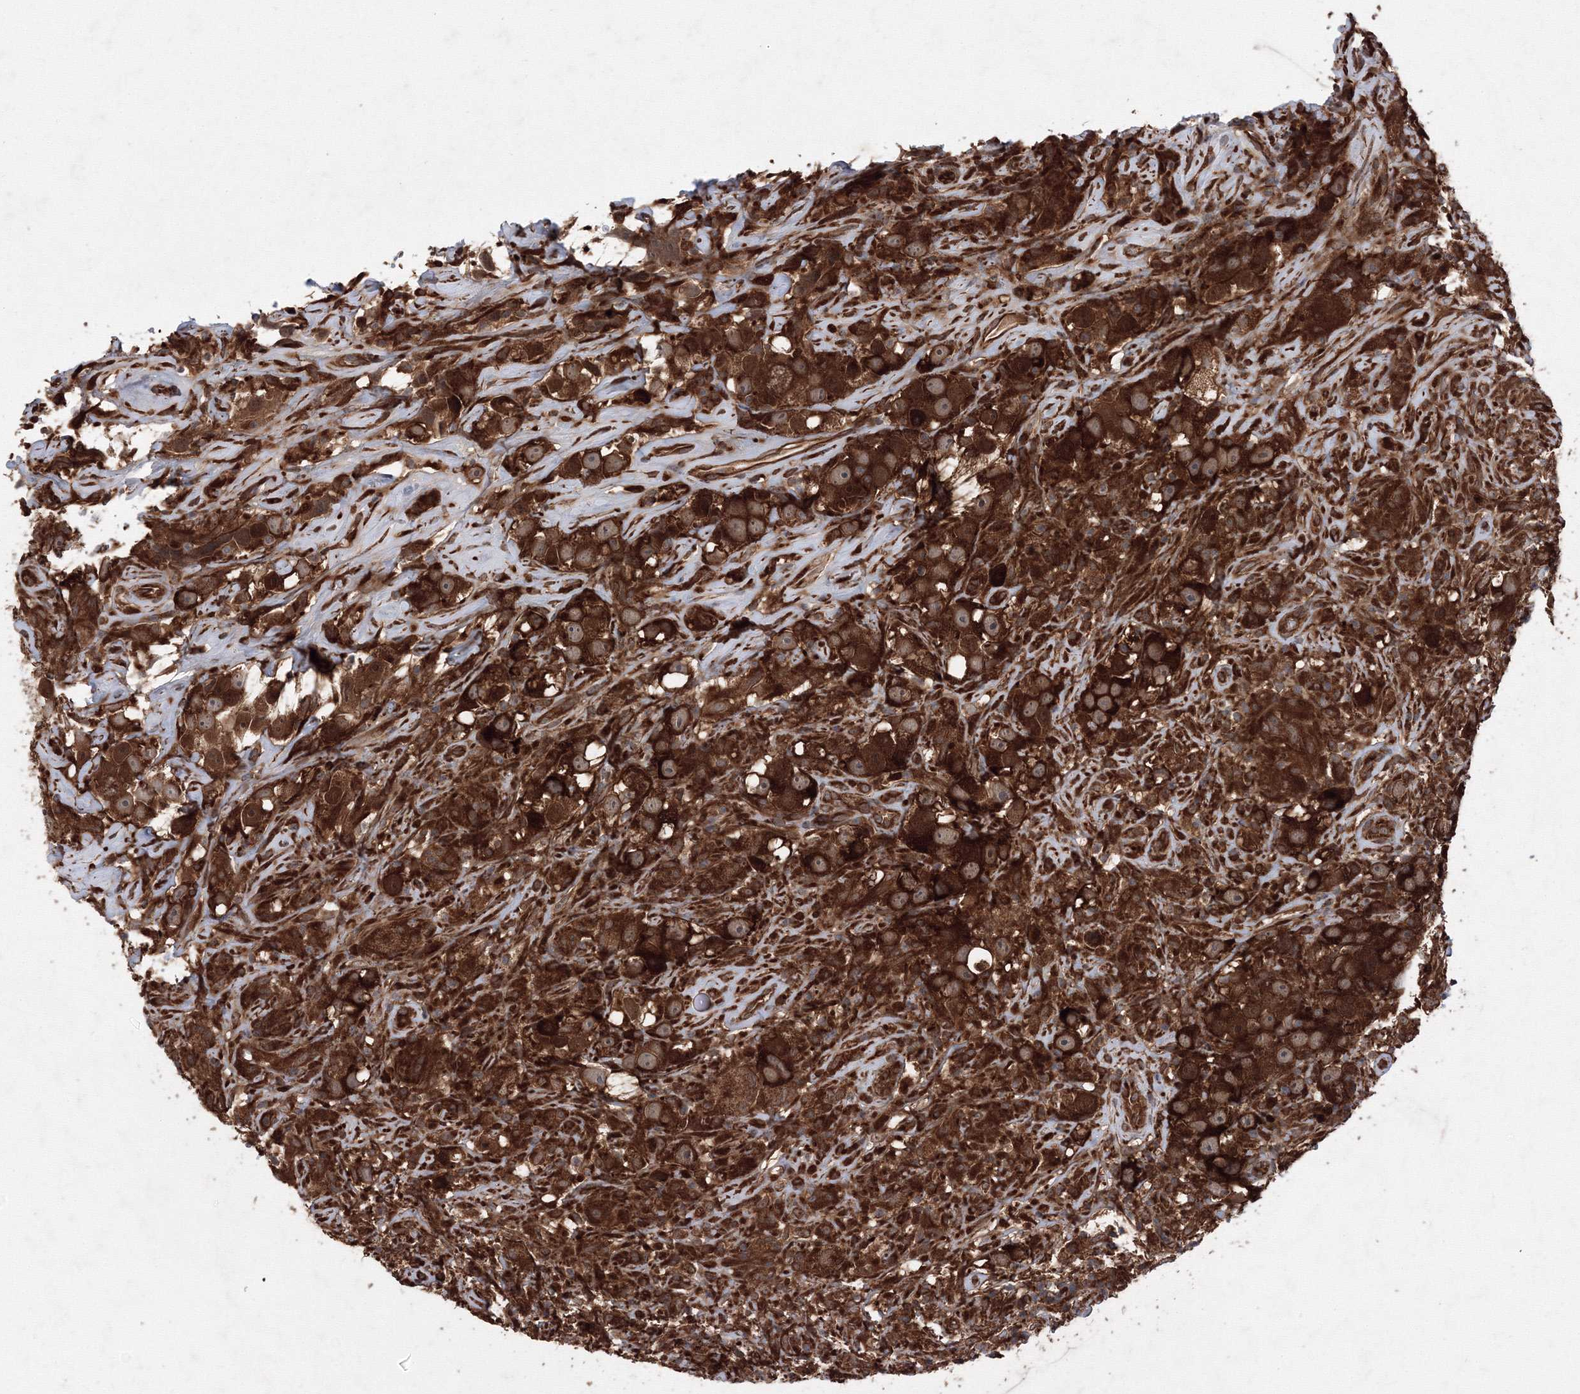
{"staining": {"intensity": "strong", "quantity": ">75%", "location": "cytoplasmic/membranous"}, "tissue": "testis cancer", "cell_type": "Tumor cells", "image_type": "cancer", "snomed": [{"axis": "morphology", "description": "Seminoma, NOS"}, {"axis": "topography", "description": "Testis"}], "caption": "Brown immunohistochemical staining in human testis cancer demonstrates strong cytoplasmic/membranous staining in approximately >75% of tumor cells.", "gene": "ATG3", "patient": {"sex": "male", "age": 49}}